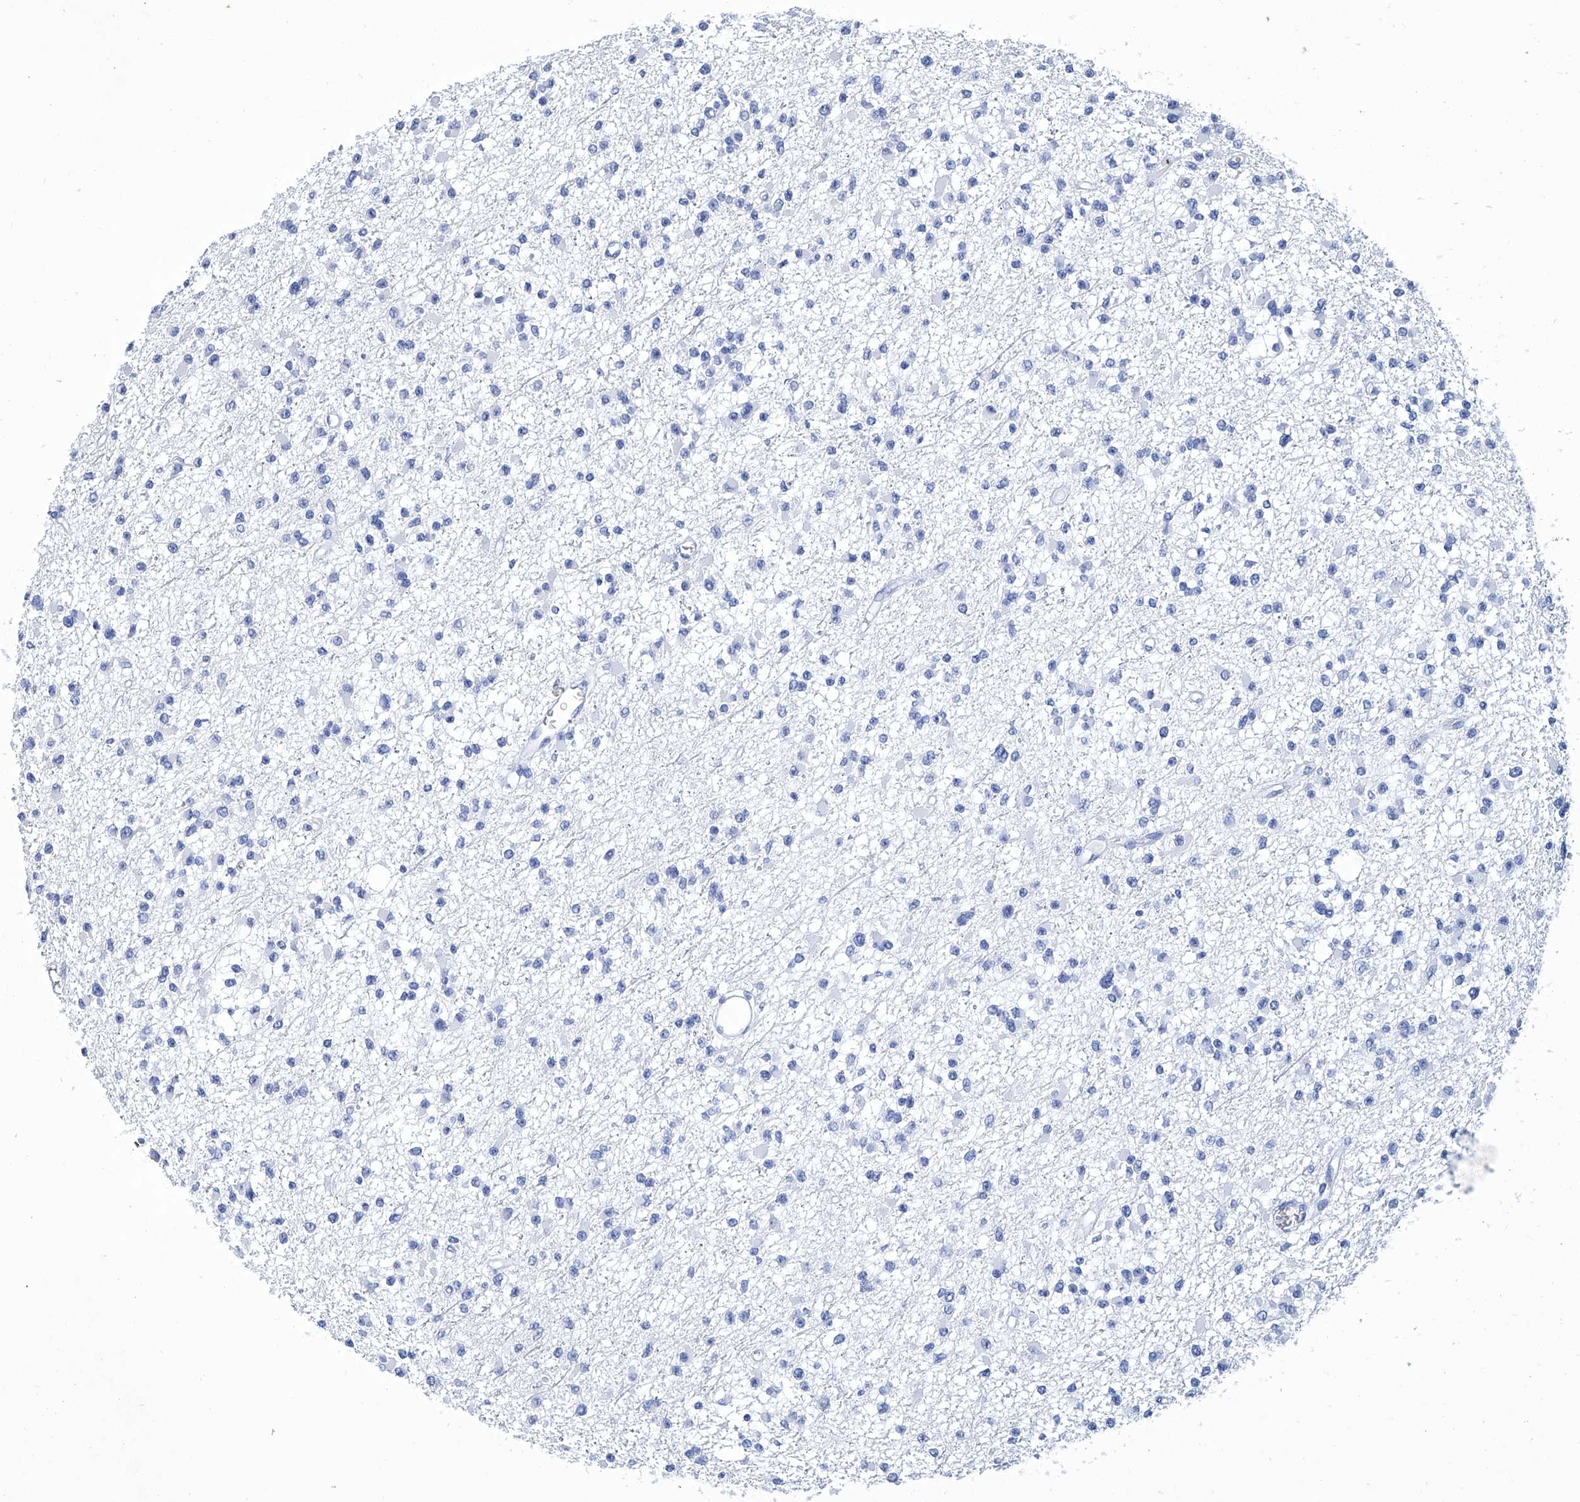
{"staining": {"intensity": "negative", "quantity": "none", "location": "none"}, "tissue": "glioma", "cell_type": "Tumor cells", "image_type": "cancer", "snomed": [{"axis": "morphology", "description": "Glioma, malignant, Low grade"}, {"axis": "topography", "description": "Brain"}], "caption": "IHC of glioma shows no expression in tumor cells.", "gene": "GPT", "patient": {"sex": "female", "age": 22}}